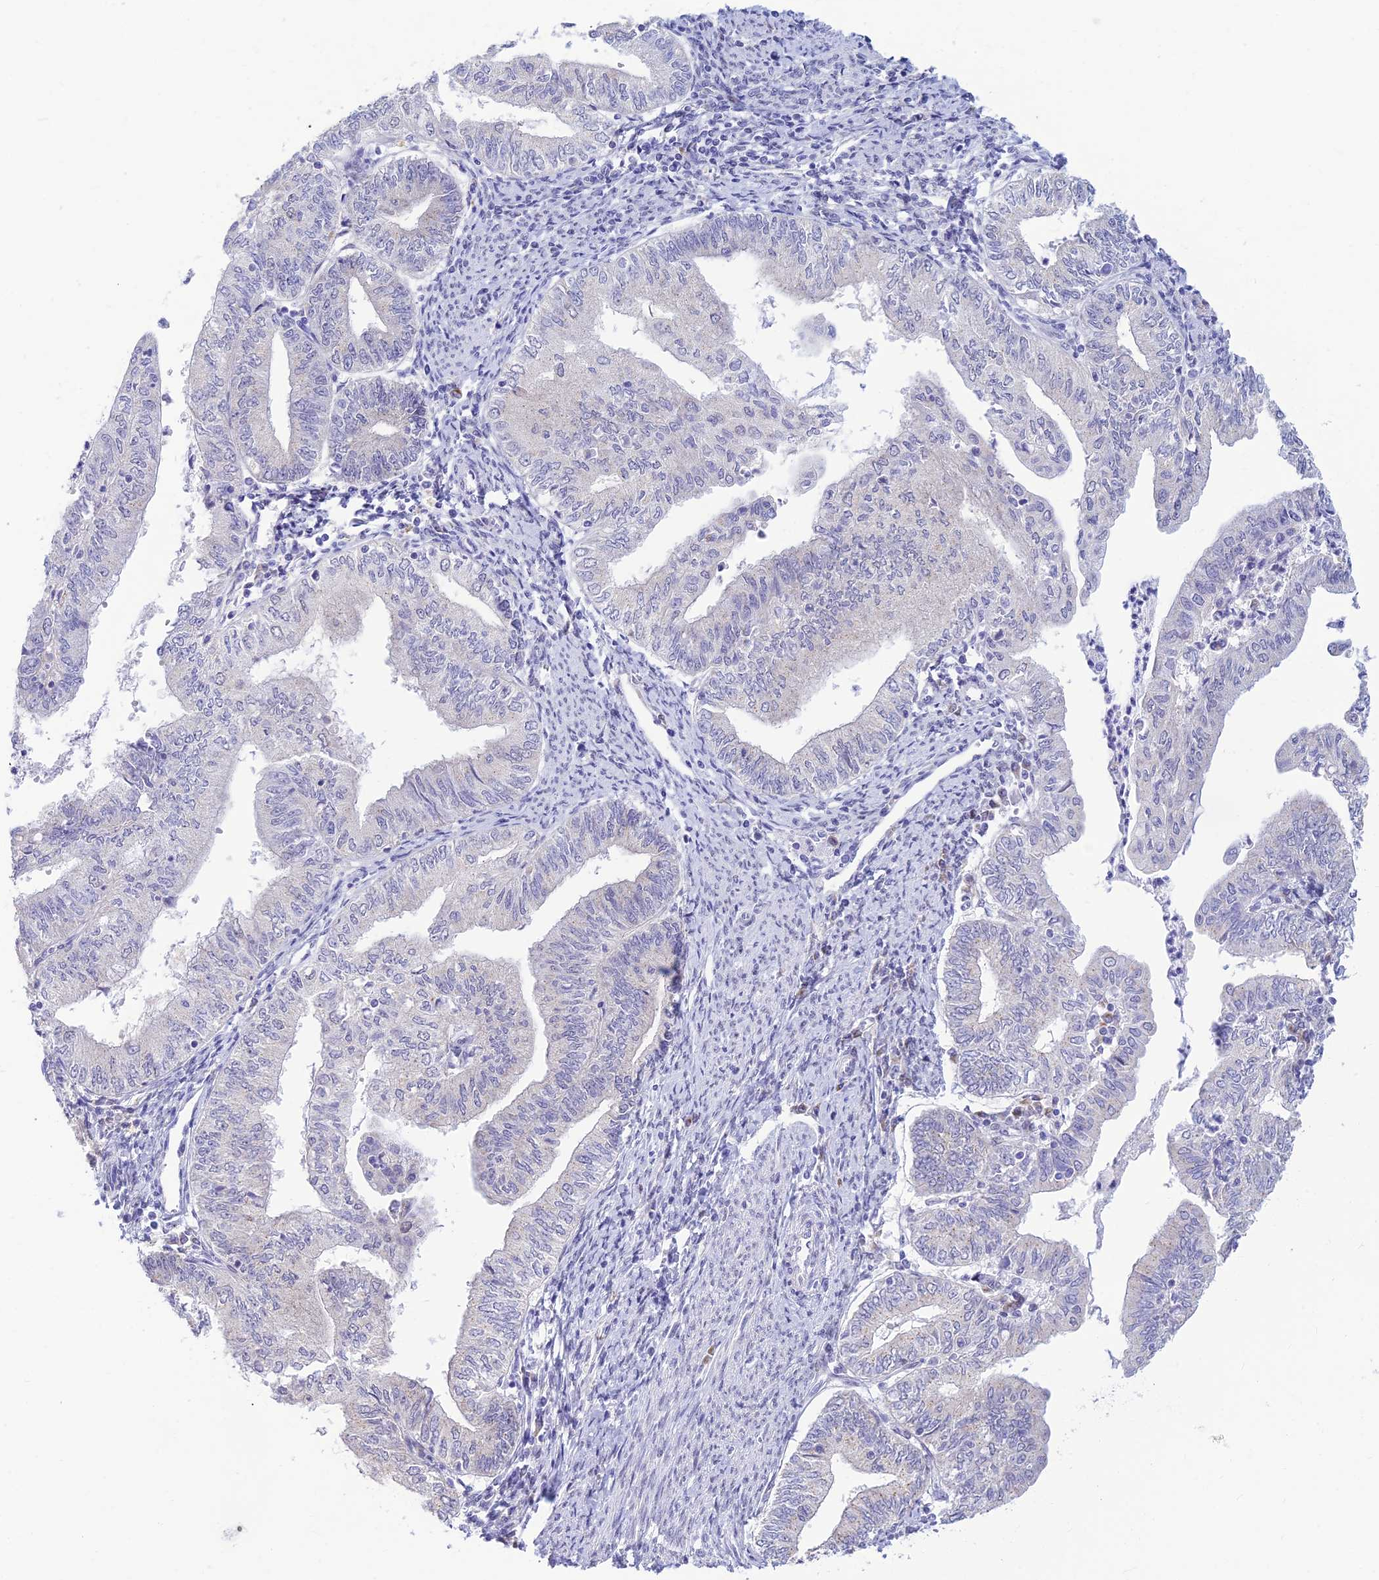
{"staining": {"intensity": "negative", "quantity": "none", "location": "none"}, "tissue": "endometrial cancer", "cell_type": "Tumor cells", "image_type": "cancer", "snomed": [{"axis": "morphology", "description": "Adenocarcinoma, NOS"}, {"axis": "topography", "description": "Endometrium"}], "caption": "The IHC histopathology image has no significant expression in tumor cells of endometrial adenocarcinoma tissue.", "gene": "INKA1", "patient": {"sex": "female", "age": 66}}